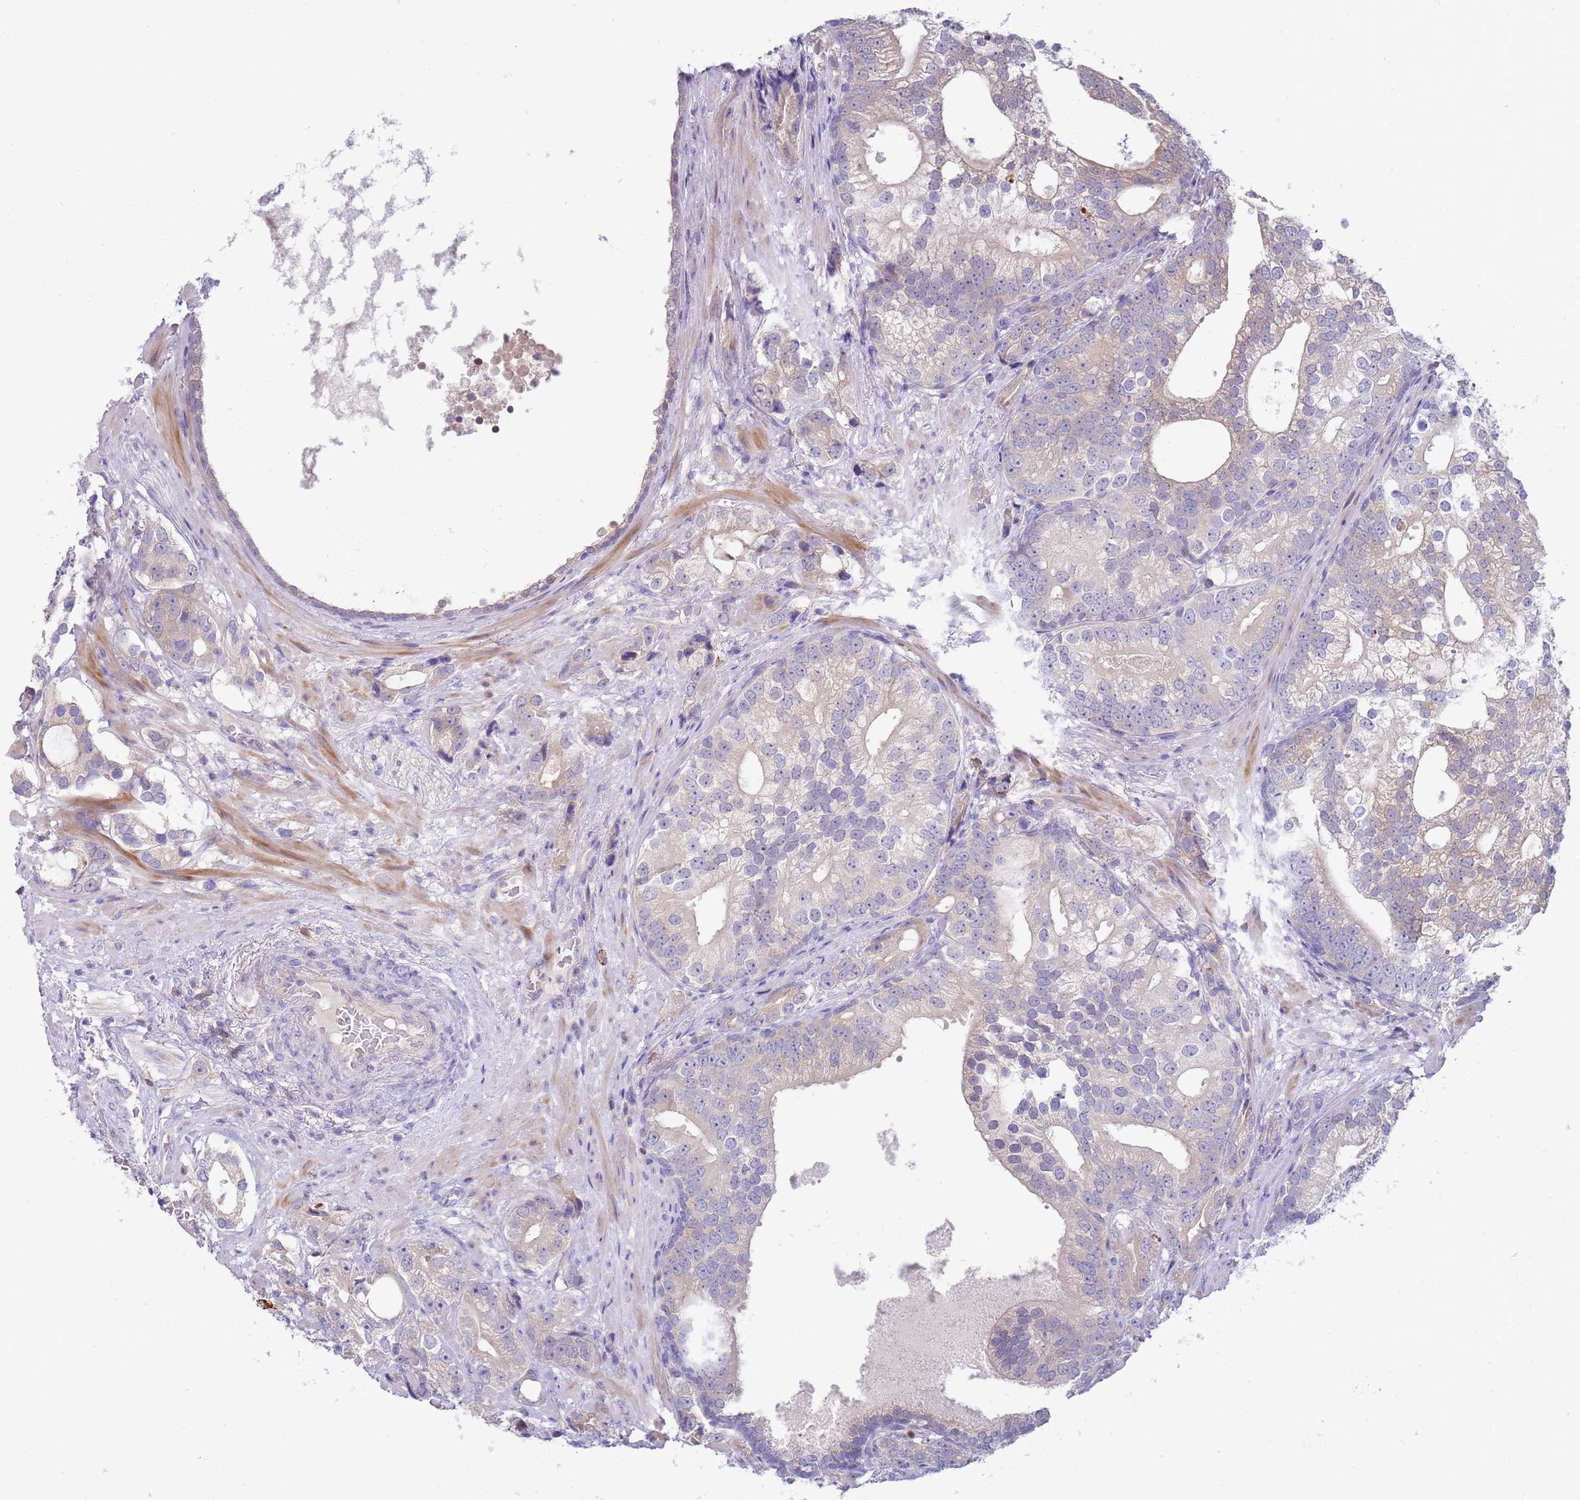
{"staining": {"intensity": "negative", "quantity": "none", "location": "none"}, "tissue": "prostate cancer", "cell_type": "Tumor cells", "image_type": "cancer", "snomed": [{"axis": "morphology", "description": "Adenocarcinoma, High grade"}, {"axis": "topography", "description": "Prostate"}], "caption": "Image shows no significant protein staining in tumor cells of high-grade adenocarcinoma (prostate).", "gene": "STK25", "patient": {"sex": "male", "age": 75}}